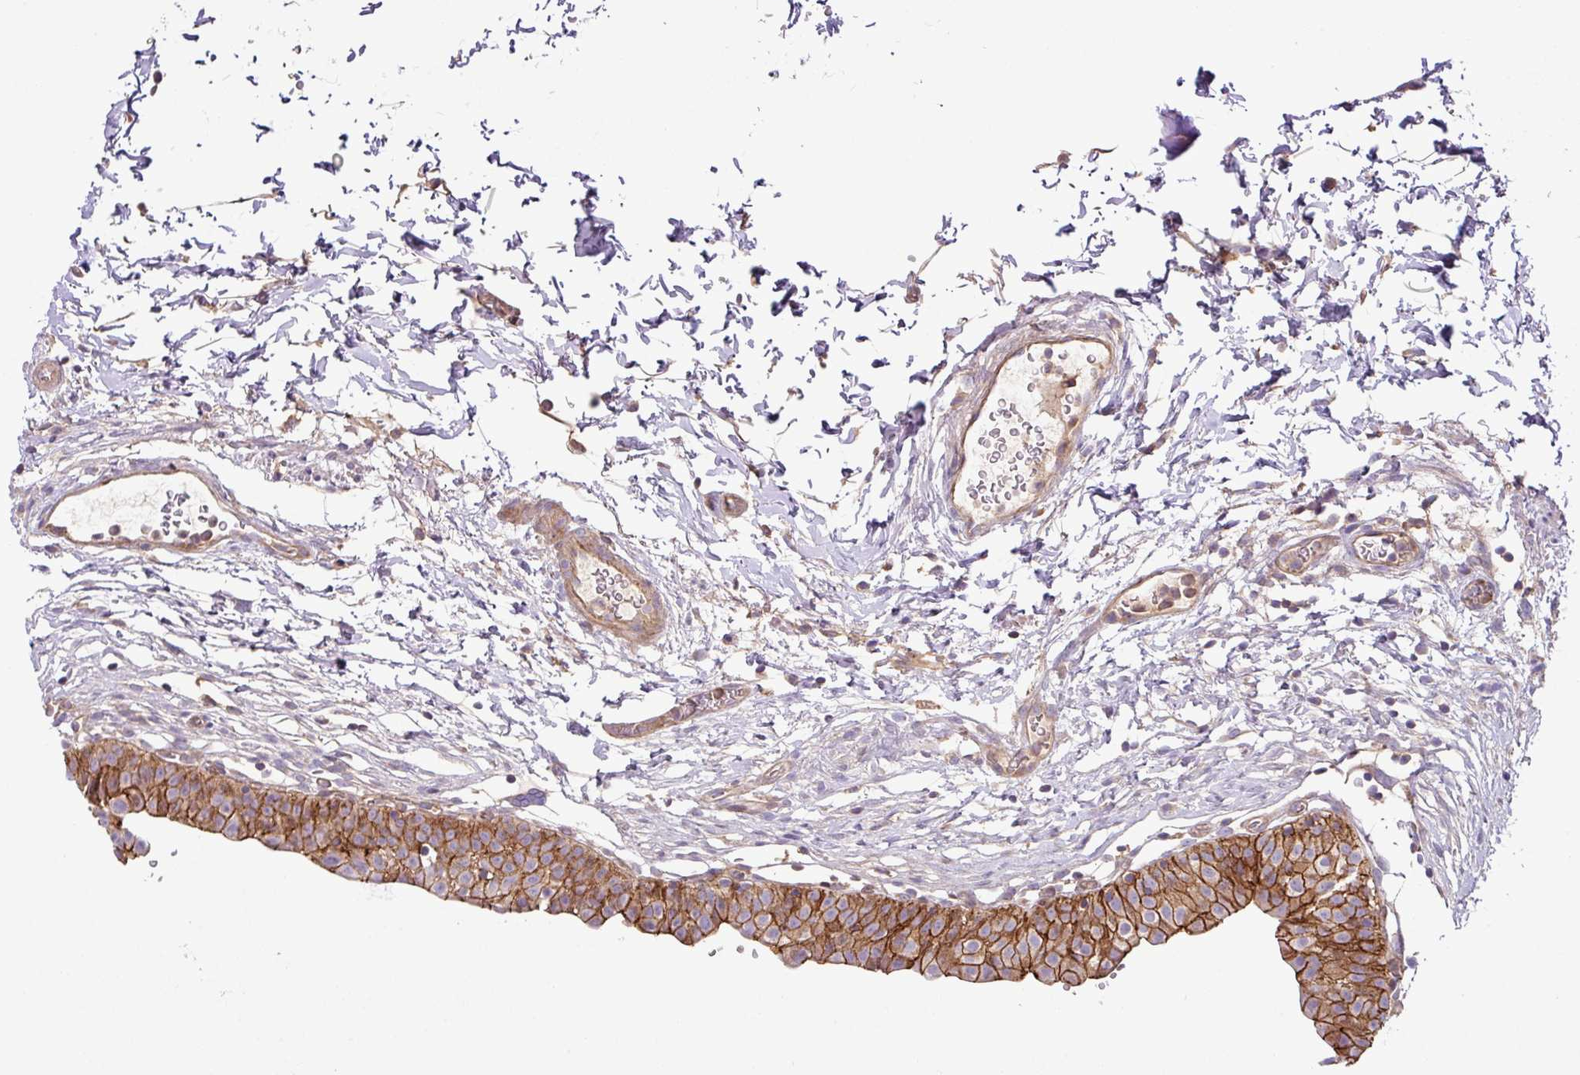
{"staining": {"intensity": "strong", "quantity": ">75%", "location": "cytoplasmic/membranous"}, "tissue": "urinary bladder", "cell_type": "Urothelial cells", "image_type": "normal", "snomed": [{"axis": "morphology", "description": "Normal tissue, NOS"}, {"axis": "topography", "description": "Urinary bladder"}, {"axis": "topography", "description": "Peripheral nerve tissue"}], "caption": "Immunohistochemical staining of unremarkable human urinary bladder exhibits strong cytoplasmic/membranous protein expression in about >75% of urothelial cells.", "gene": "RIC1", "patient": {"sex": "male", "age": 55}}